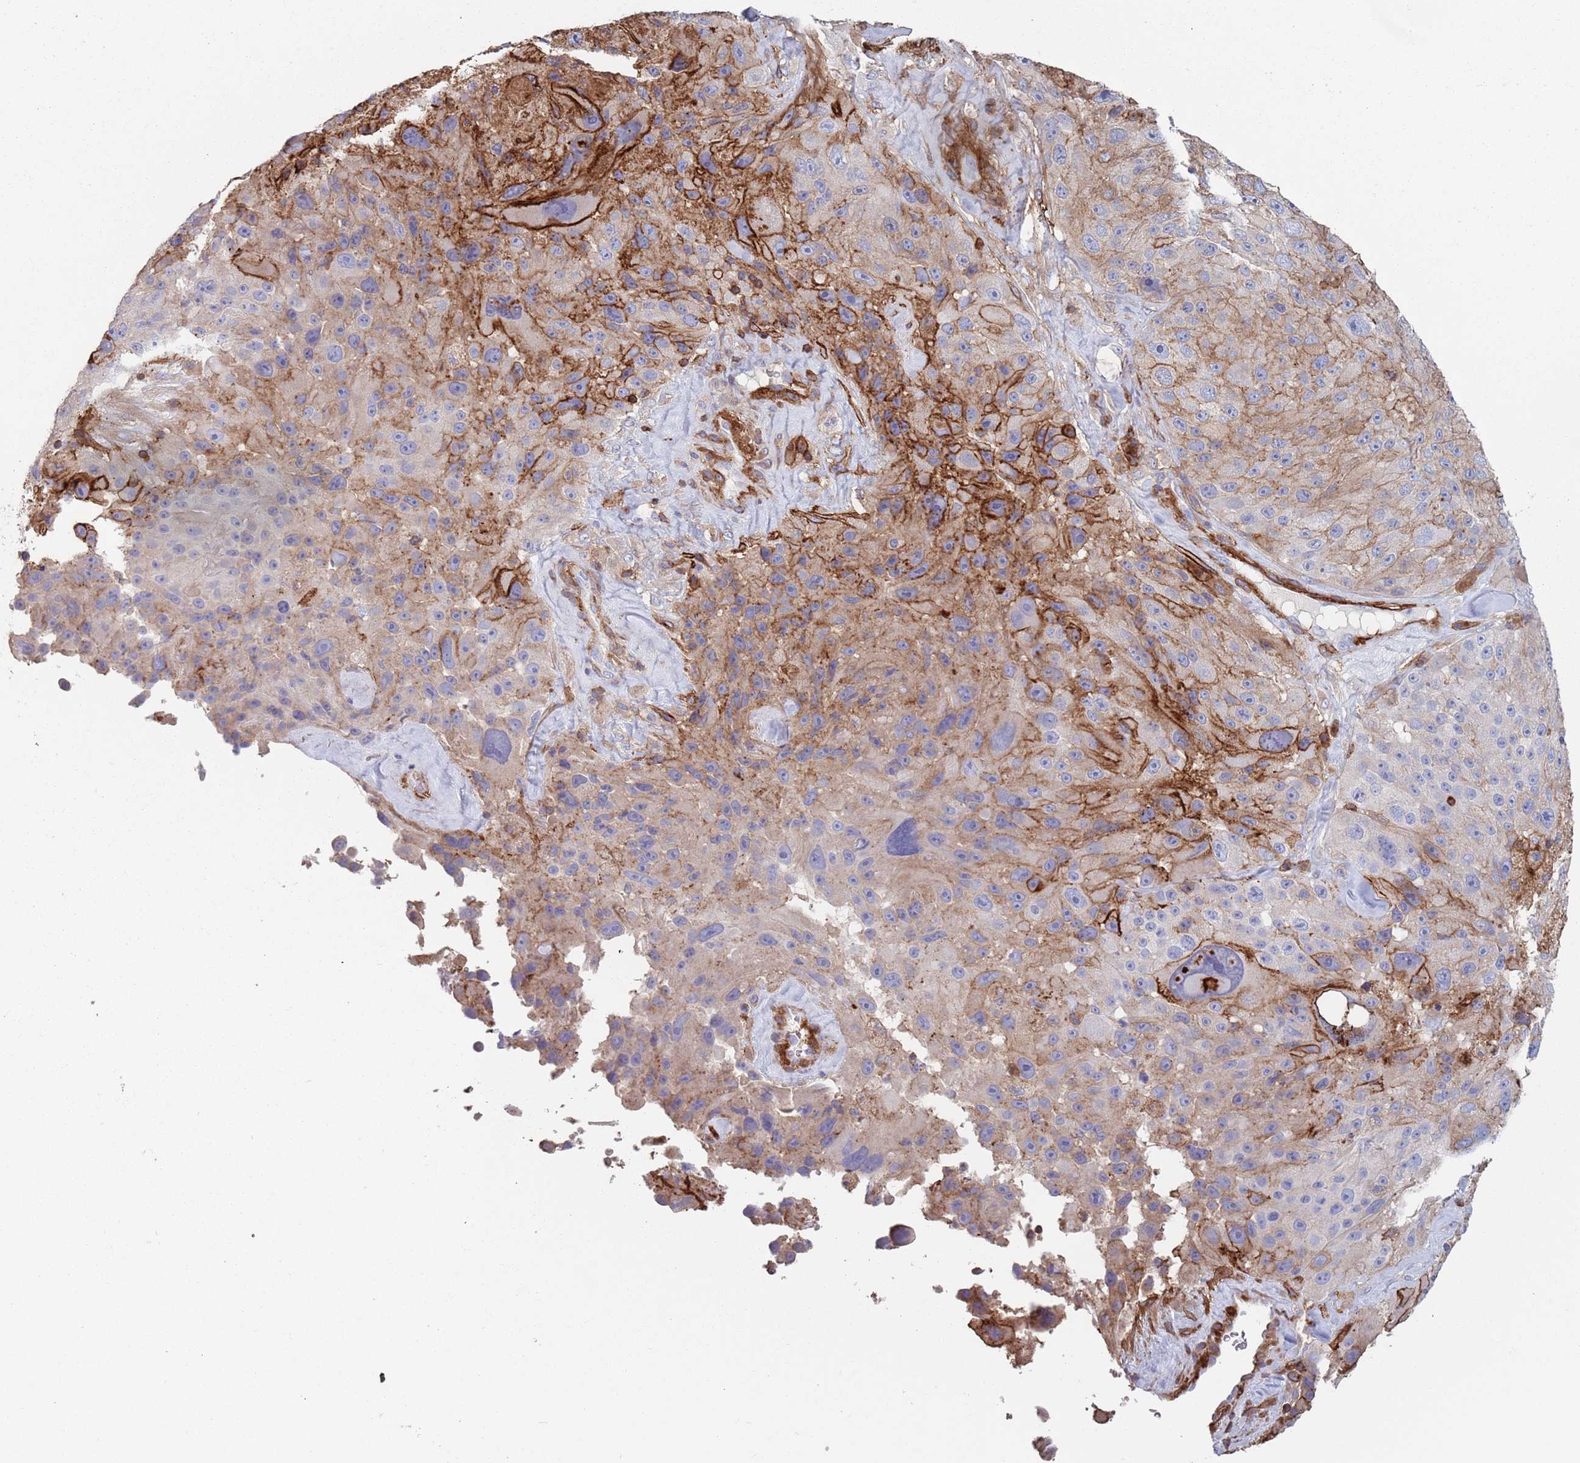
{"staining": {"intensity": "strong", "quantity": "<25%", "location": "cytoplasmic/membranous"}, "tissue": "melanoma", "cell_type": "Tumor cells", "image_type": "cancer", "snomed": [{"axis": "morphology", "description": "Malignant melanoma, Metastatic site"}, {"axis": "topography", "description": "Lymph node"}], "caption": "Melanoma stained with a protein marker displays strong staining in tumor cells.", "gene": "RNF144A", "patient": {"sex": "male", "age": 62}}